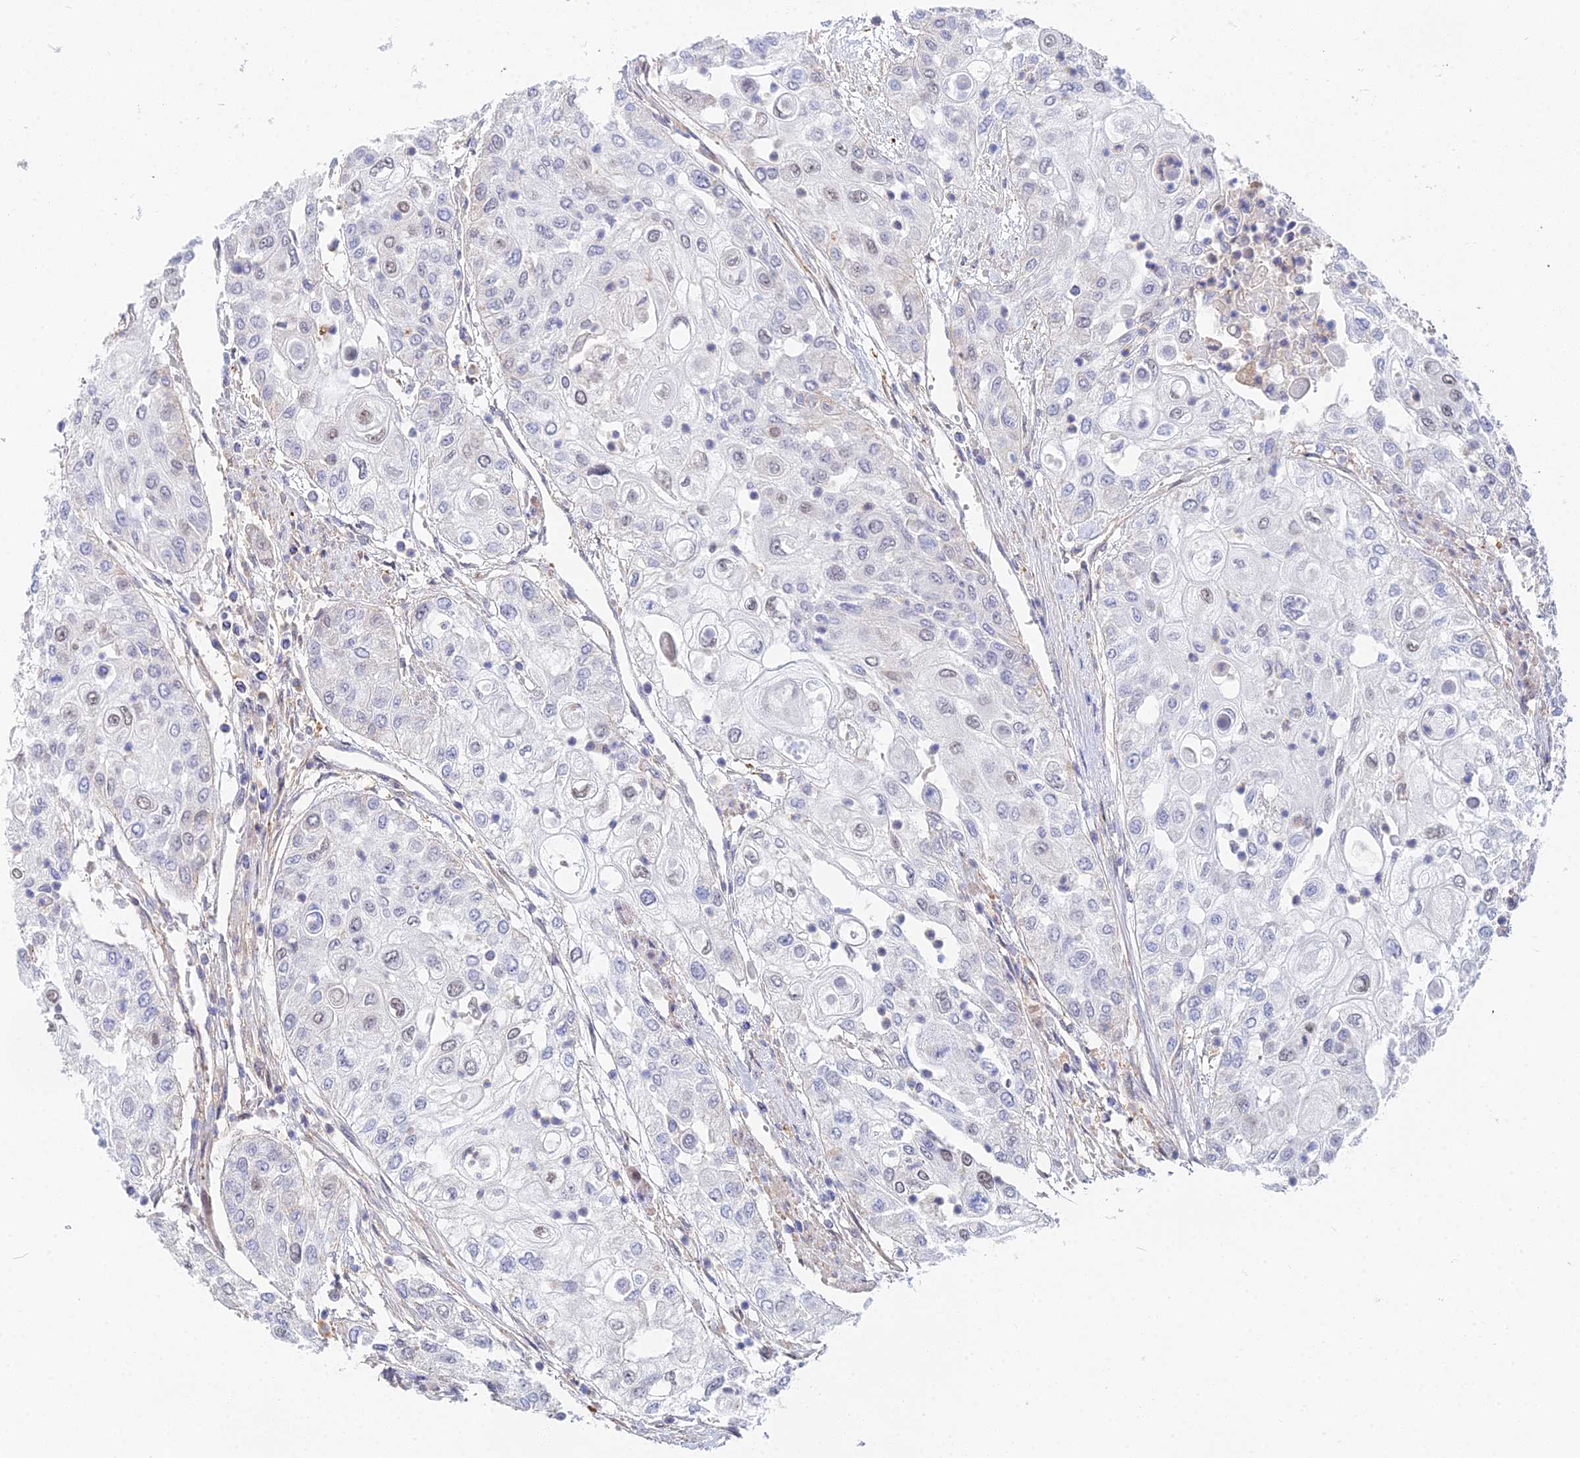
{"staining": {"intensity": "negative", "quantity": "none", "location": "none"}, "tissue": "urothelial cancer", "cell_type": "Tumor cells", "image_type": "cancer", "snomed": [{"axis": "morphology", "description": "Urothelial carcinoma, High grade"}, {"axis": "topography", "description": "Urinary bladder"}], "caption": "Human urothelial cancer stained for a protein using immunohistochemistry (IHC) demonstrates no positivity in tumor cells.", "gene": "DNAH14", "patient": {"sex": "female", "age": 79}}